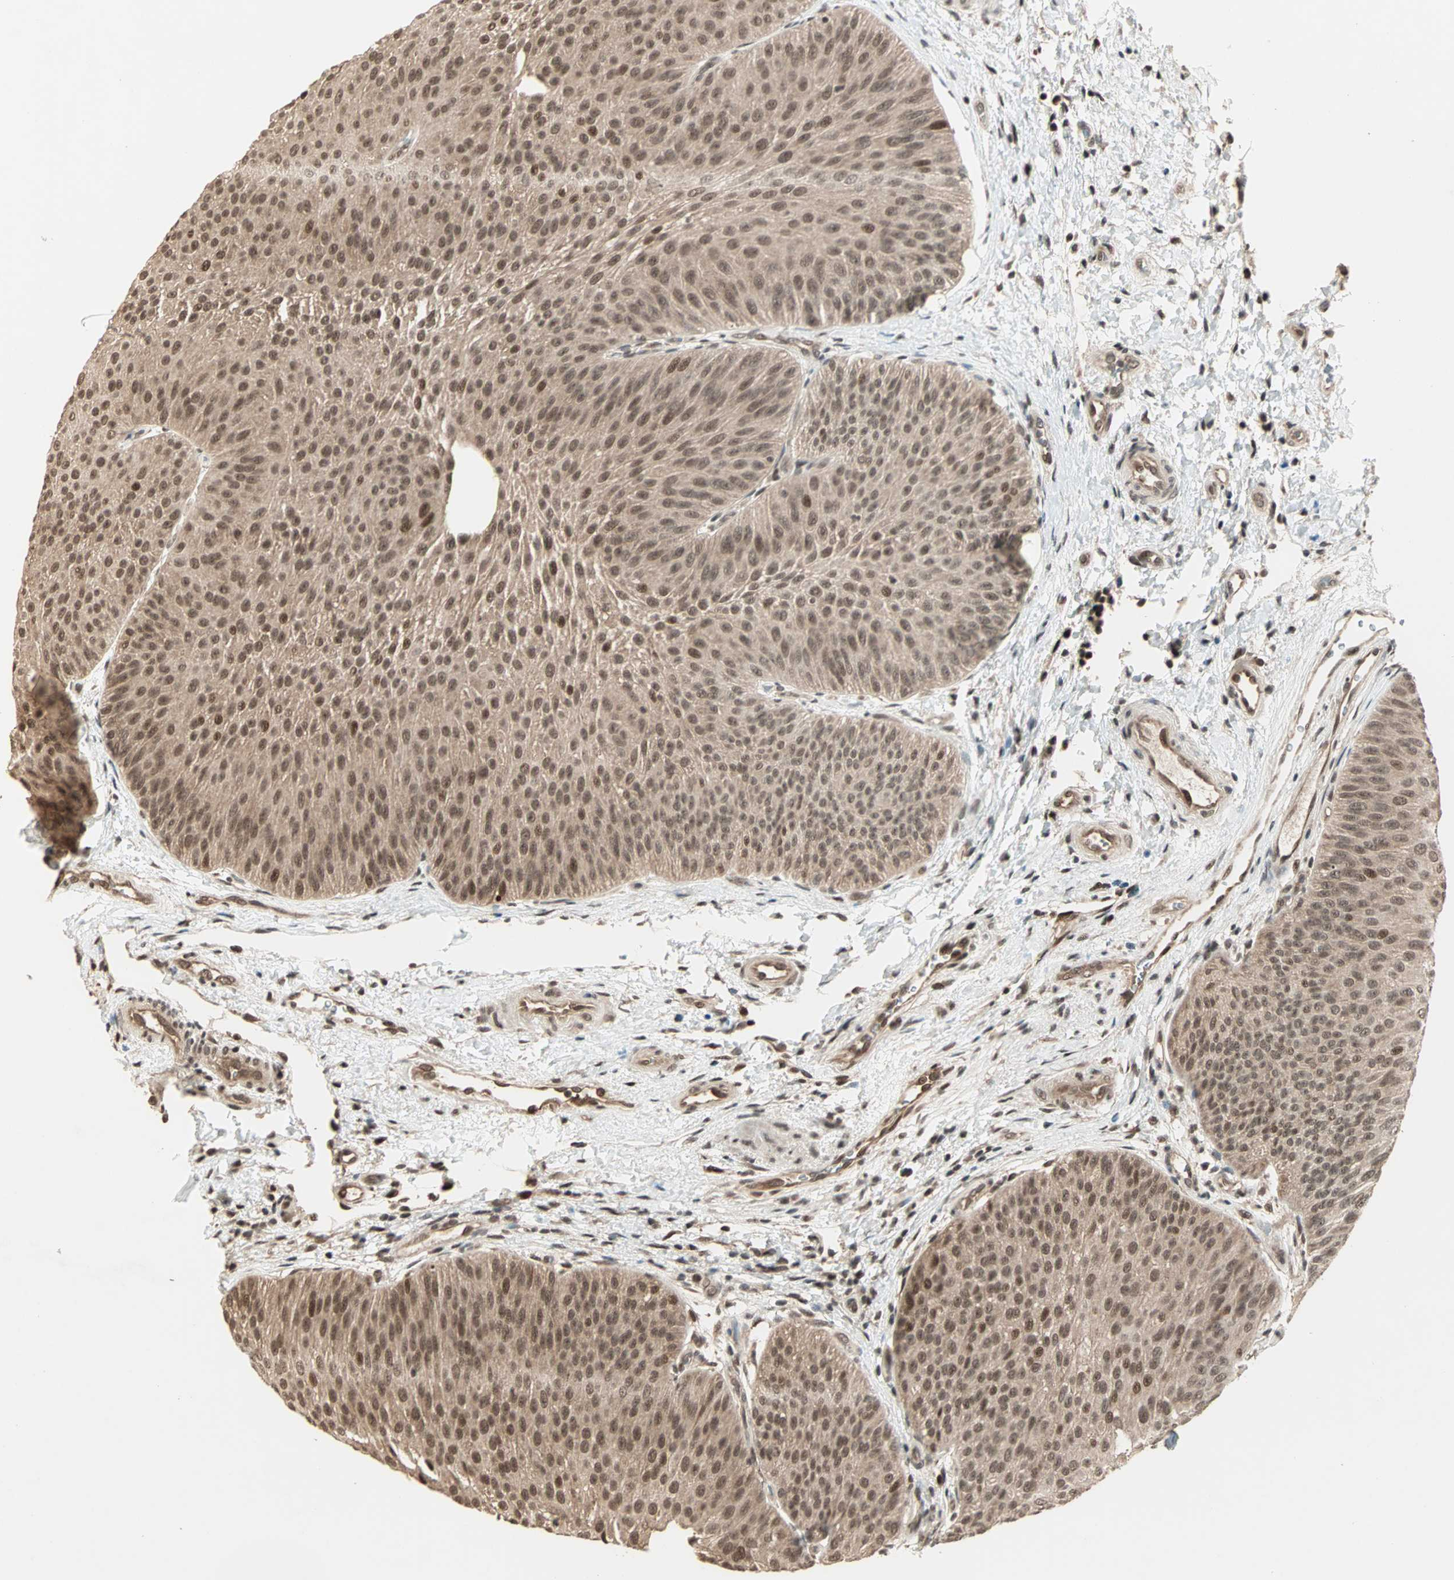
{"staining": {"intensity": "moderate", "quantity": ">75%", "location": "cytoplasmic/membranous,nuclear"}, "tissue": "urothelial cancer", "cell_type": "Tumor cells", "image_type": "cancer", "snomed": [{"axis": "morphology", "description": "Urothelial carcinoma, Low grade"}, {"axis": "topography", "description": "Urinary bladder"}], "caption": "Protein staining displays moderate cytoplasmic/membranous and nuclear staining in about >75% of tumor cells in urothelial cancer. (DAB = brown stain, brightfield microscopy at high magnification).", "gene": "ZNF701", "patient": {"sex": "female", "age": 60}}